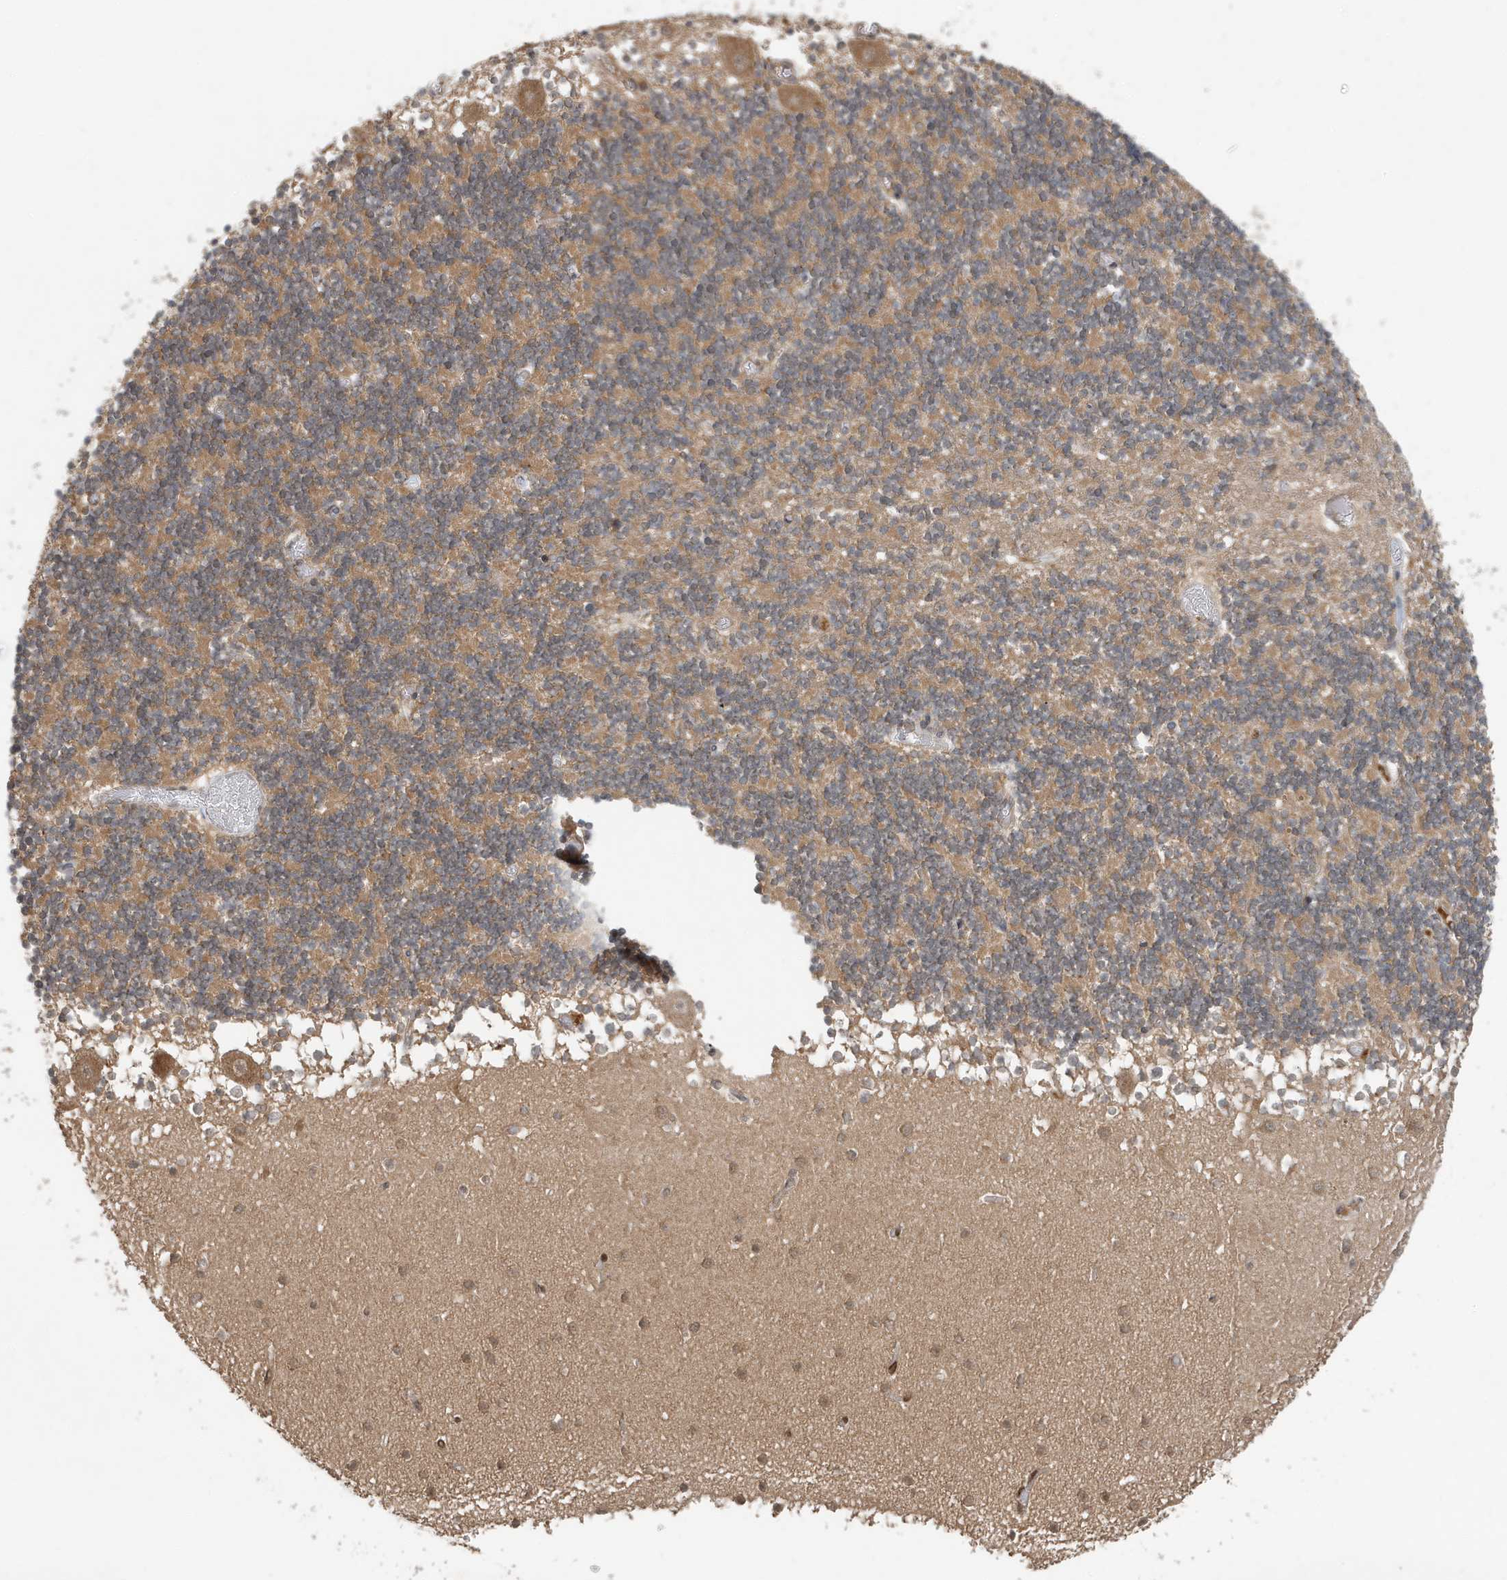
{"staining": {"intensity": "moderate", "quantity": ">75%", "location": "cytoplasmic/membranous"}, "tissue": "cerebellum", "cell_type": "Cells in granular layer", "image_type": "normal", "snomed": [{"axis": "morphology", "description": "Normal tissue, NOS"}, {"axis": "topography", "description": "Cerebellum"}], "caption": "Approximately >75% of cells in granular layer in normal cerebellum reveal moderate cytoplasmic/membranous protein expression as visualized by brown immunohistochemical staining.", "gene": "ABCB9", "patient": {"sex": "female", "age": 28}}